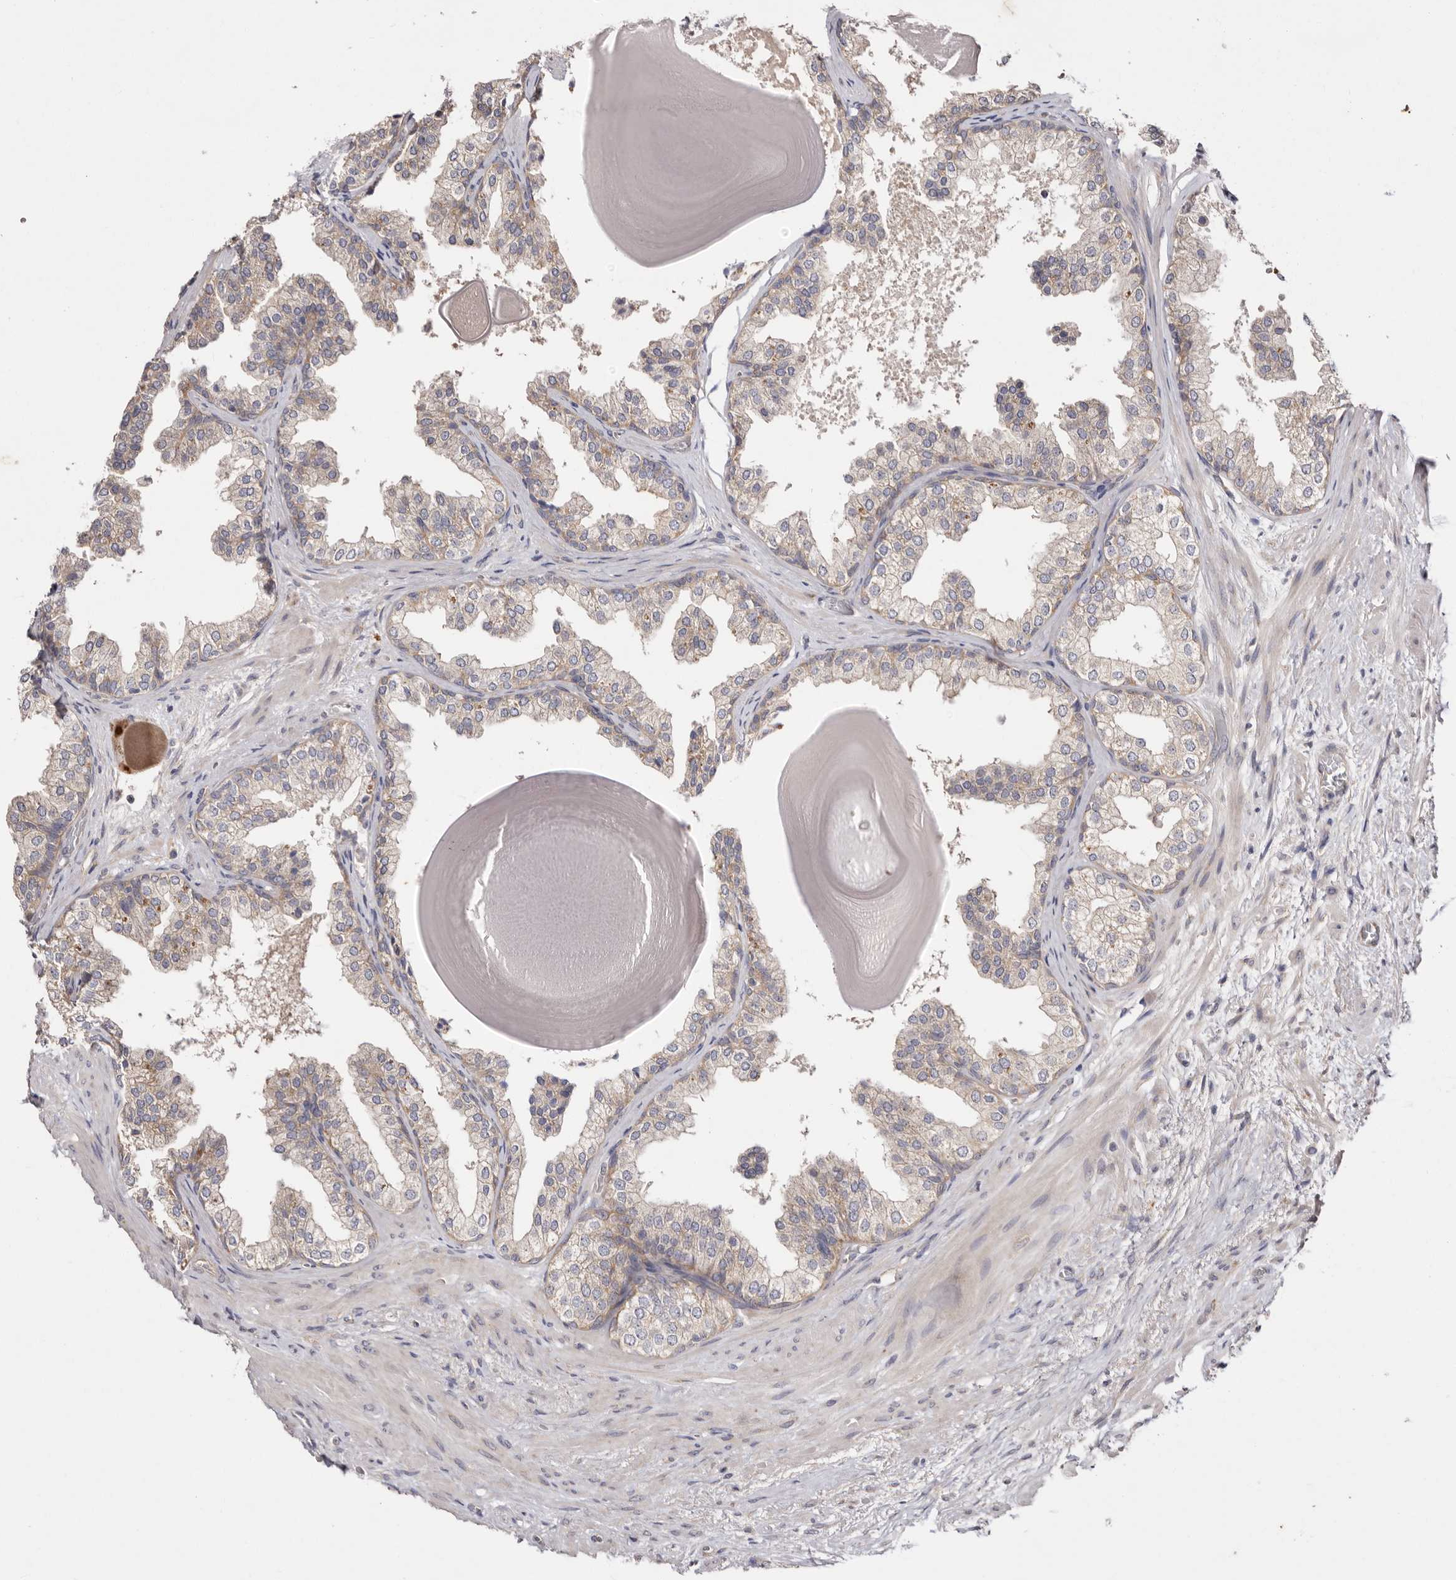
{"staining": {"intensity": "moderate", "quantity": "25%-75%", "location": "cytoplasmic/membranous"}, "tissue": "prostate", "cell_type": "Glandular cells", "image_type": "normal", "snomed": [{"axis": "morphology", "description": "Normal tissue, NOS"}, {"axis": "topography", "description": "Prostate"}], "caption": "About 25%-75% of glandular cells in unremarkable human prostate exhibit moderate cytoplasmic/membranous protein expression as visualized by brown immunohistochemical staining.", "gene": "FAM167B", "patient": {"sex": "male", "age": 48}}